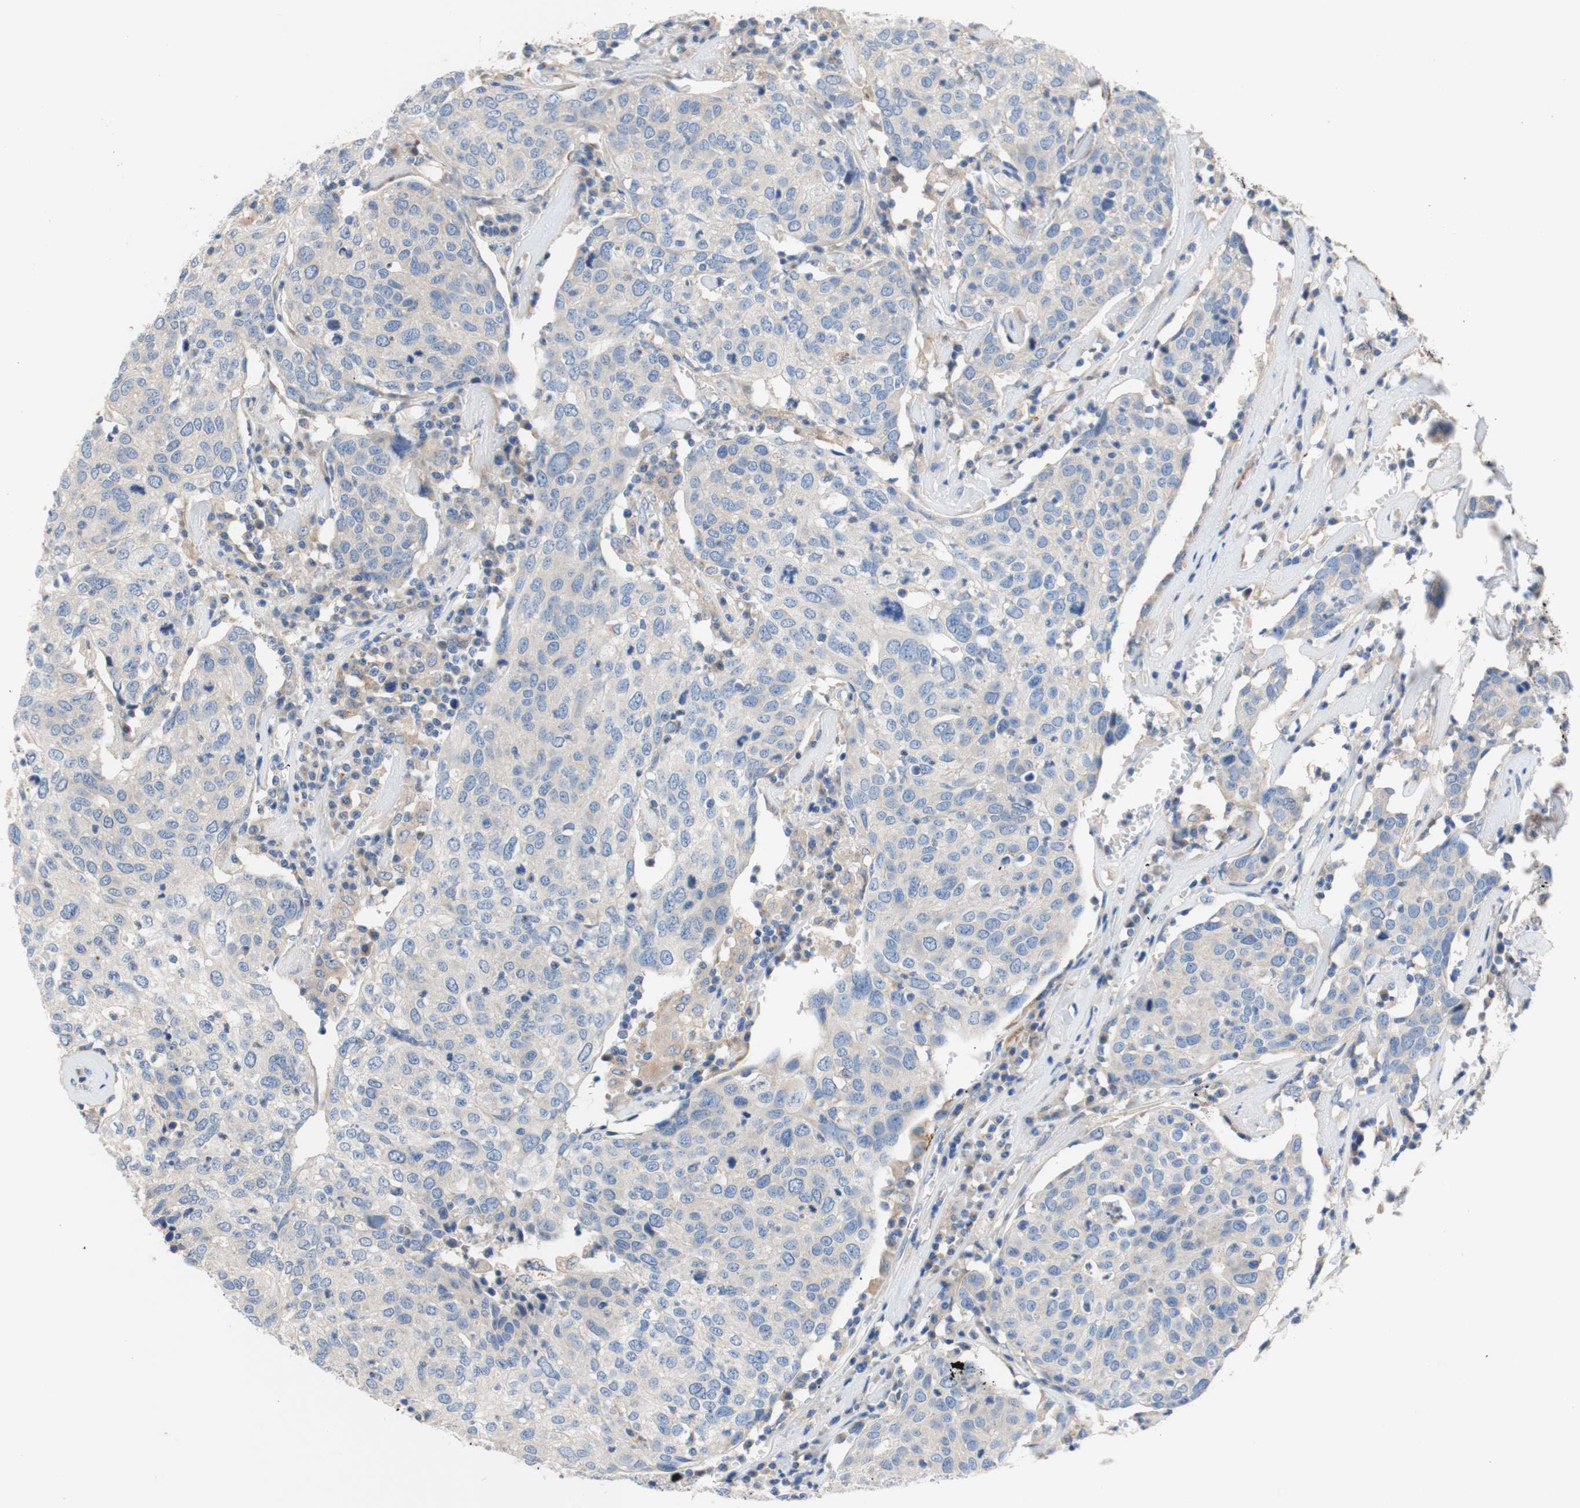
{"staining": {"intensity": "weak", "quantity": ">75%", "location": "cytoplasmic/membranous"}, "tissue": "head and neck cancer", "cell_type": "Tumor cells", "image_type": "cancer", "snomed": [{"axis": "morphology", "description": "Adenocarcinoma, NOS"}, {"axis": "topography", "description": "Salivary gland"}, {"axis": "topography", "description": "Head-Neck"}], "caption": "Immunohistochemistry (DAB) staining of human head and neck cancer displays weak cytoplasmic/membranous protein positivity in approximately >75% of tumor cells.", "gene": "F3", "patient": {"sex": "female", "age": 65}}